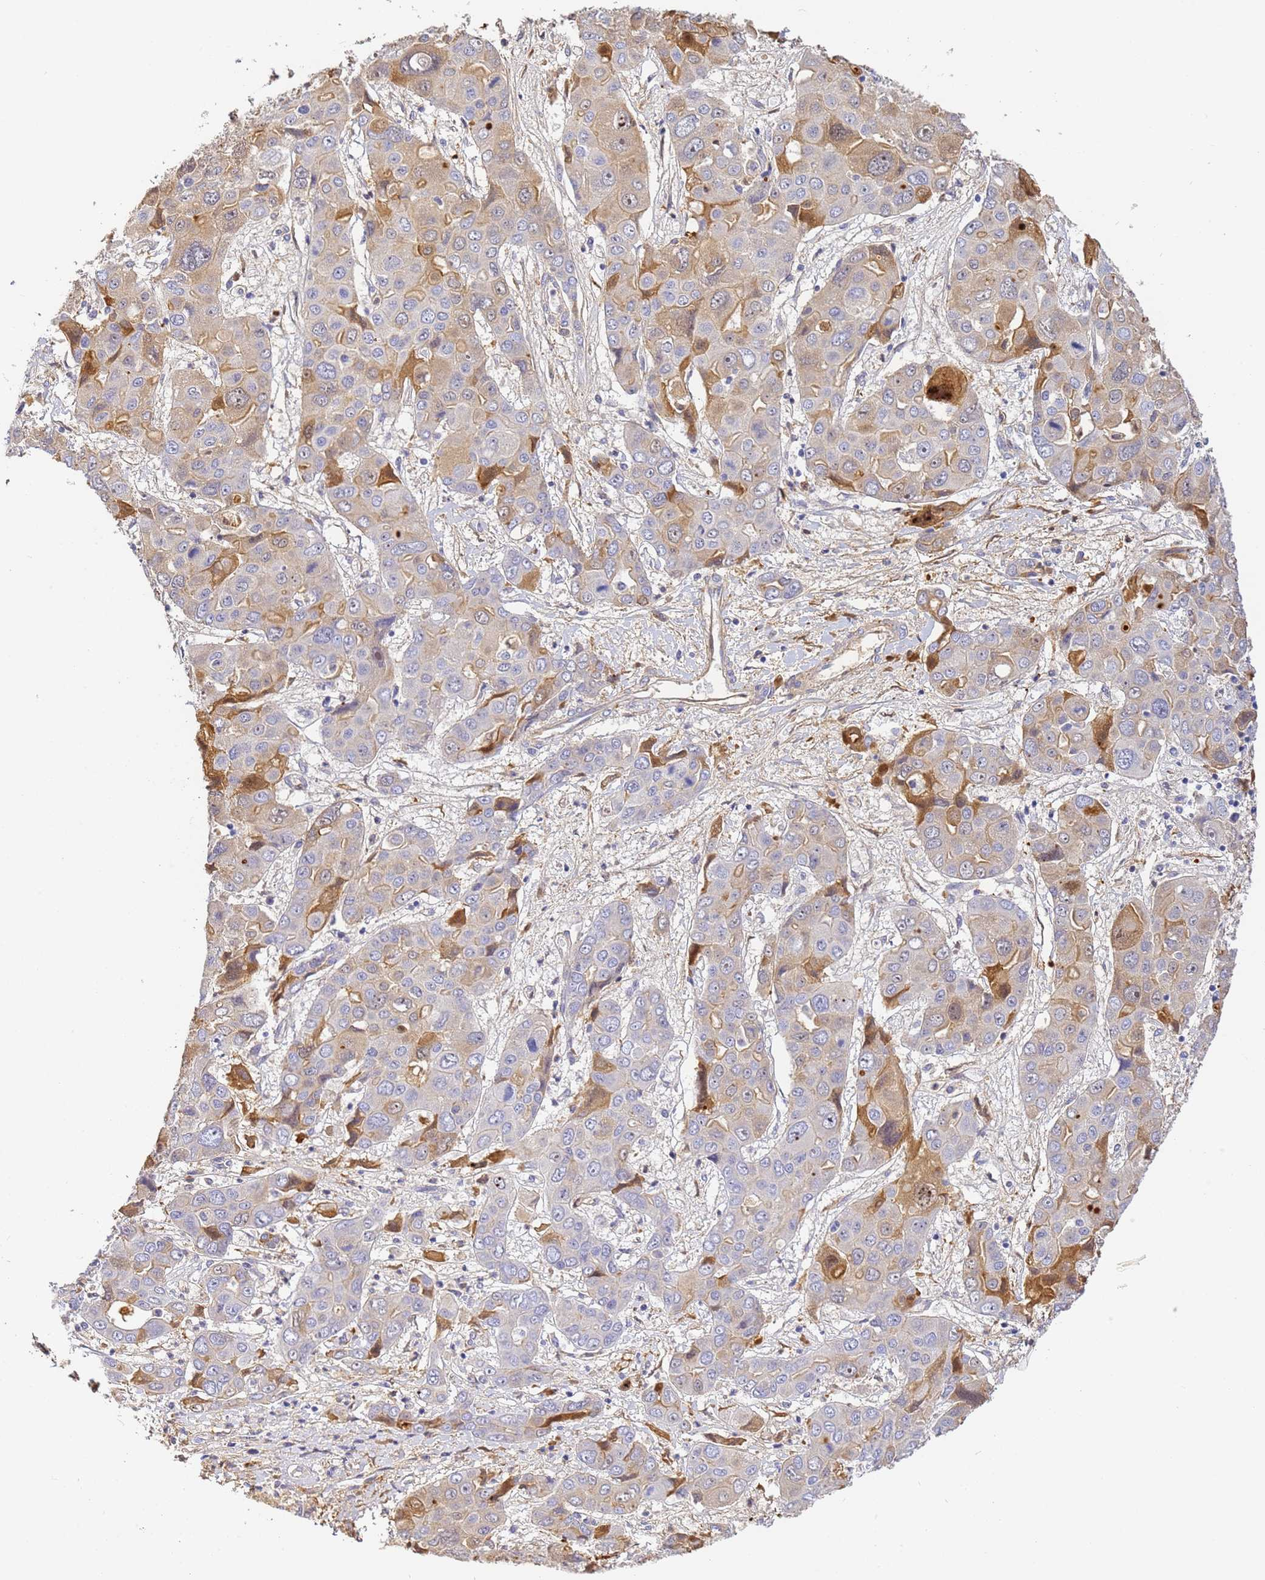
{"staining": {"intensity": "moderate", "quantity": "<25%", "location": "cytoplasmic/membranous"}, "tissue": "liver cancer", "cell_type": "Tumor cells", "image_type": "cancer", "snomed": [{"axis": "morphology", "description": "Cholangiocarcinoma"}, {"axis": "topography", "description": "Liver"}], "caption": "Liver cholangiocarcinoma stained with a brown dye shows moderate cytoplasmic/membranous positive positivity in about <25% of tumor cells.", "gene": "CFH", "patient": {"sex": "male", "age": 67}}